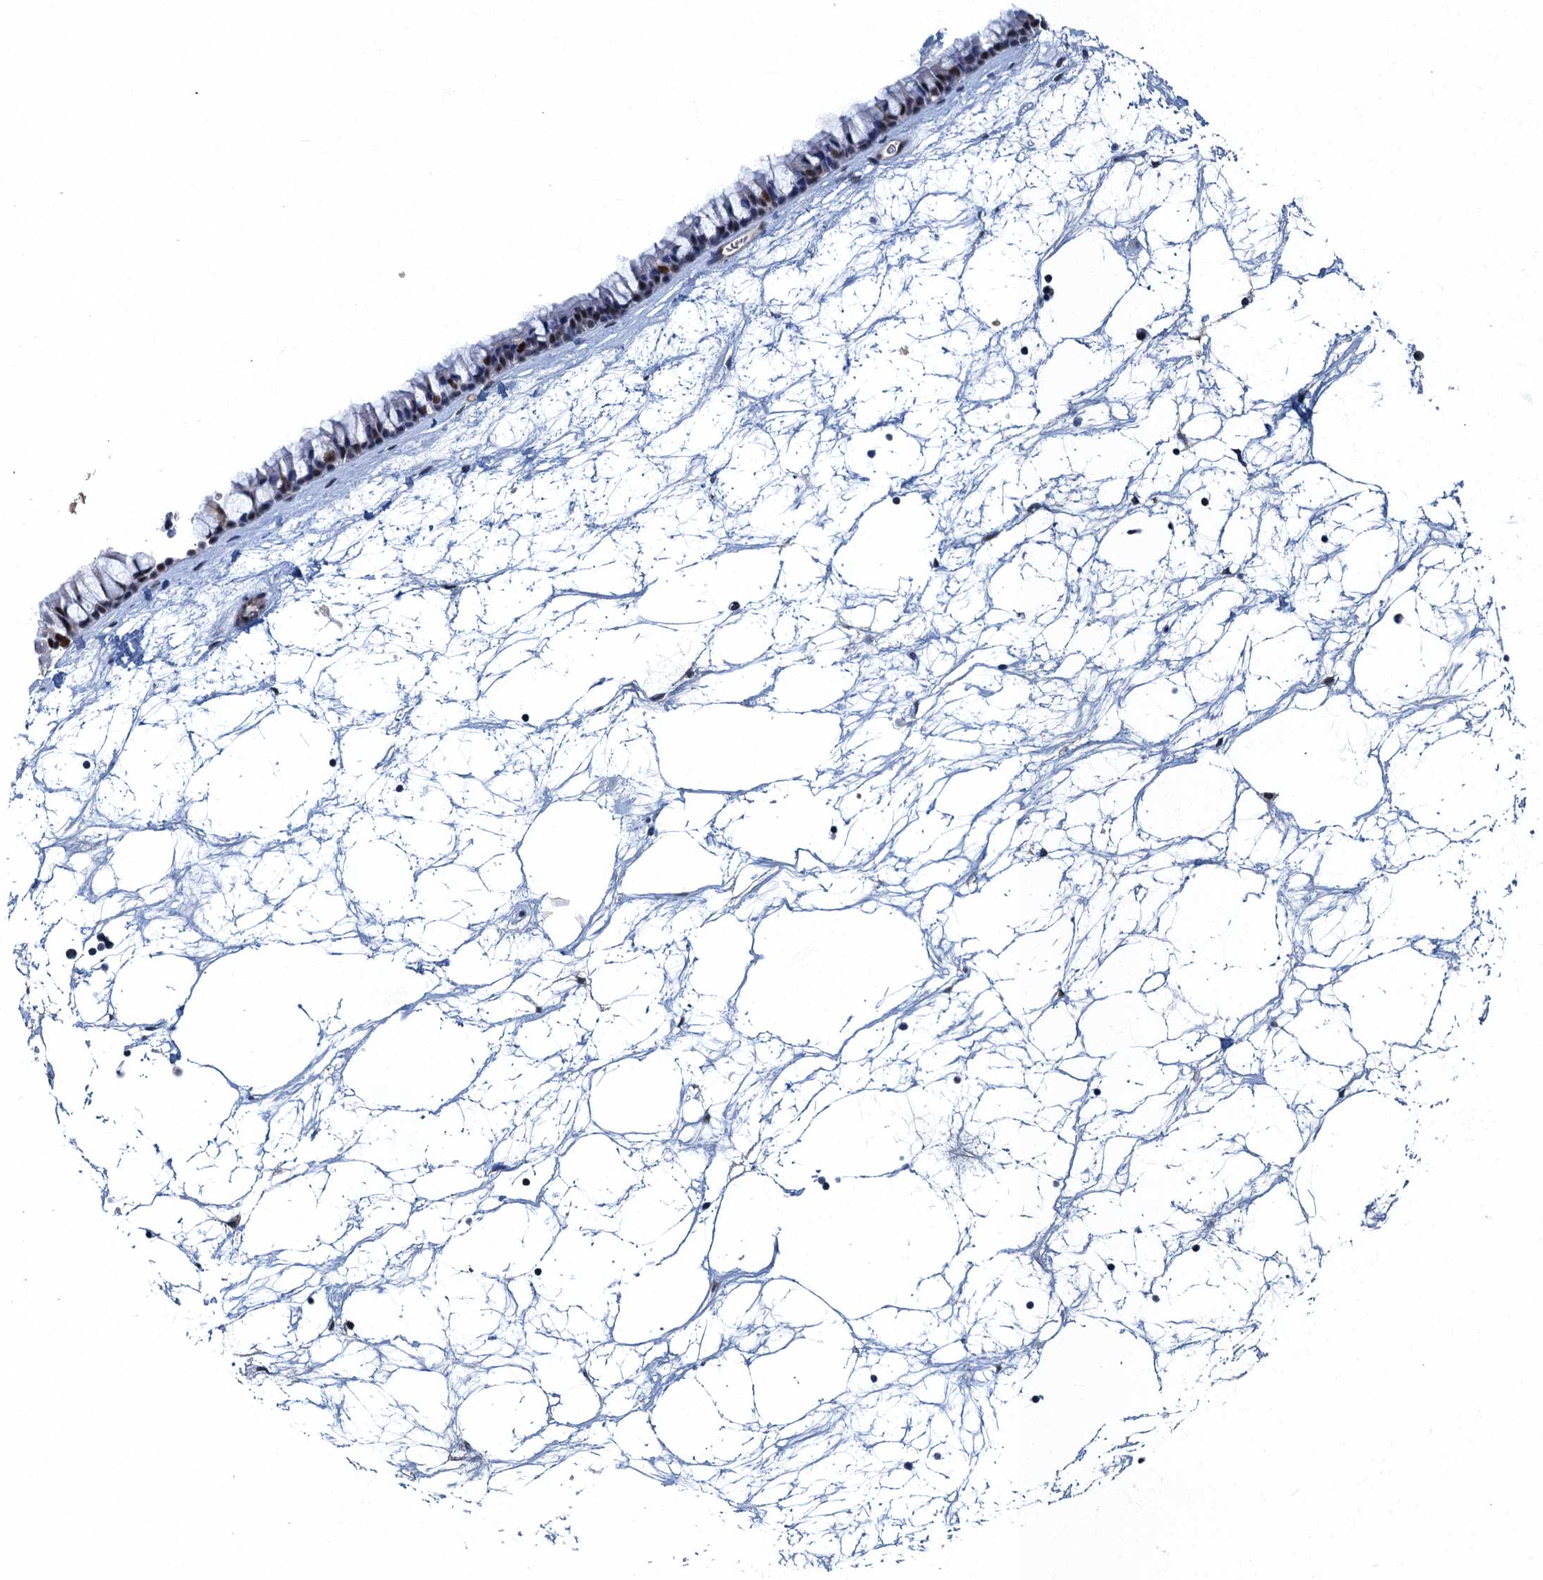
{"staining": {"intensity": "strong", "quantity": ">75%", "location": "nuclear"}, "tissue": "nasopharynx", "cell_type": "Respiratory epithelial cells", "image_type": "normal", "snomed": [{"axis": "morphology", "description": "Normal tissue, NOS"}, {"axis": "topography", "description": "Nasopharynx"}], "caption": "This micrograph shows normal nasopharynx stained with immunohistochemistry to label a protein in brown. The nuclear of respiratory epithelial cells show strong positivity for the protein. Nuclei are counter-stained blue.", "gene": "GADL1", "patient": {"sex": "male", "age": 64}}